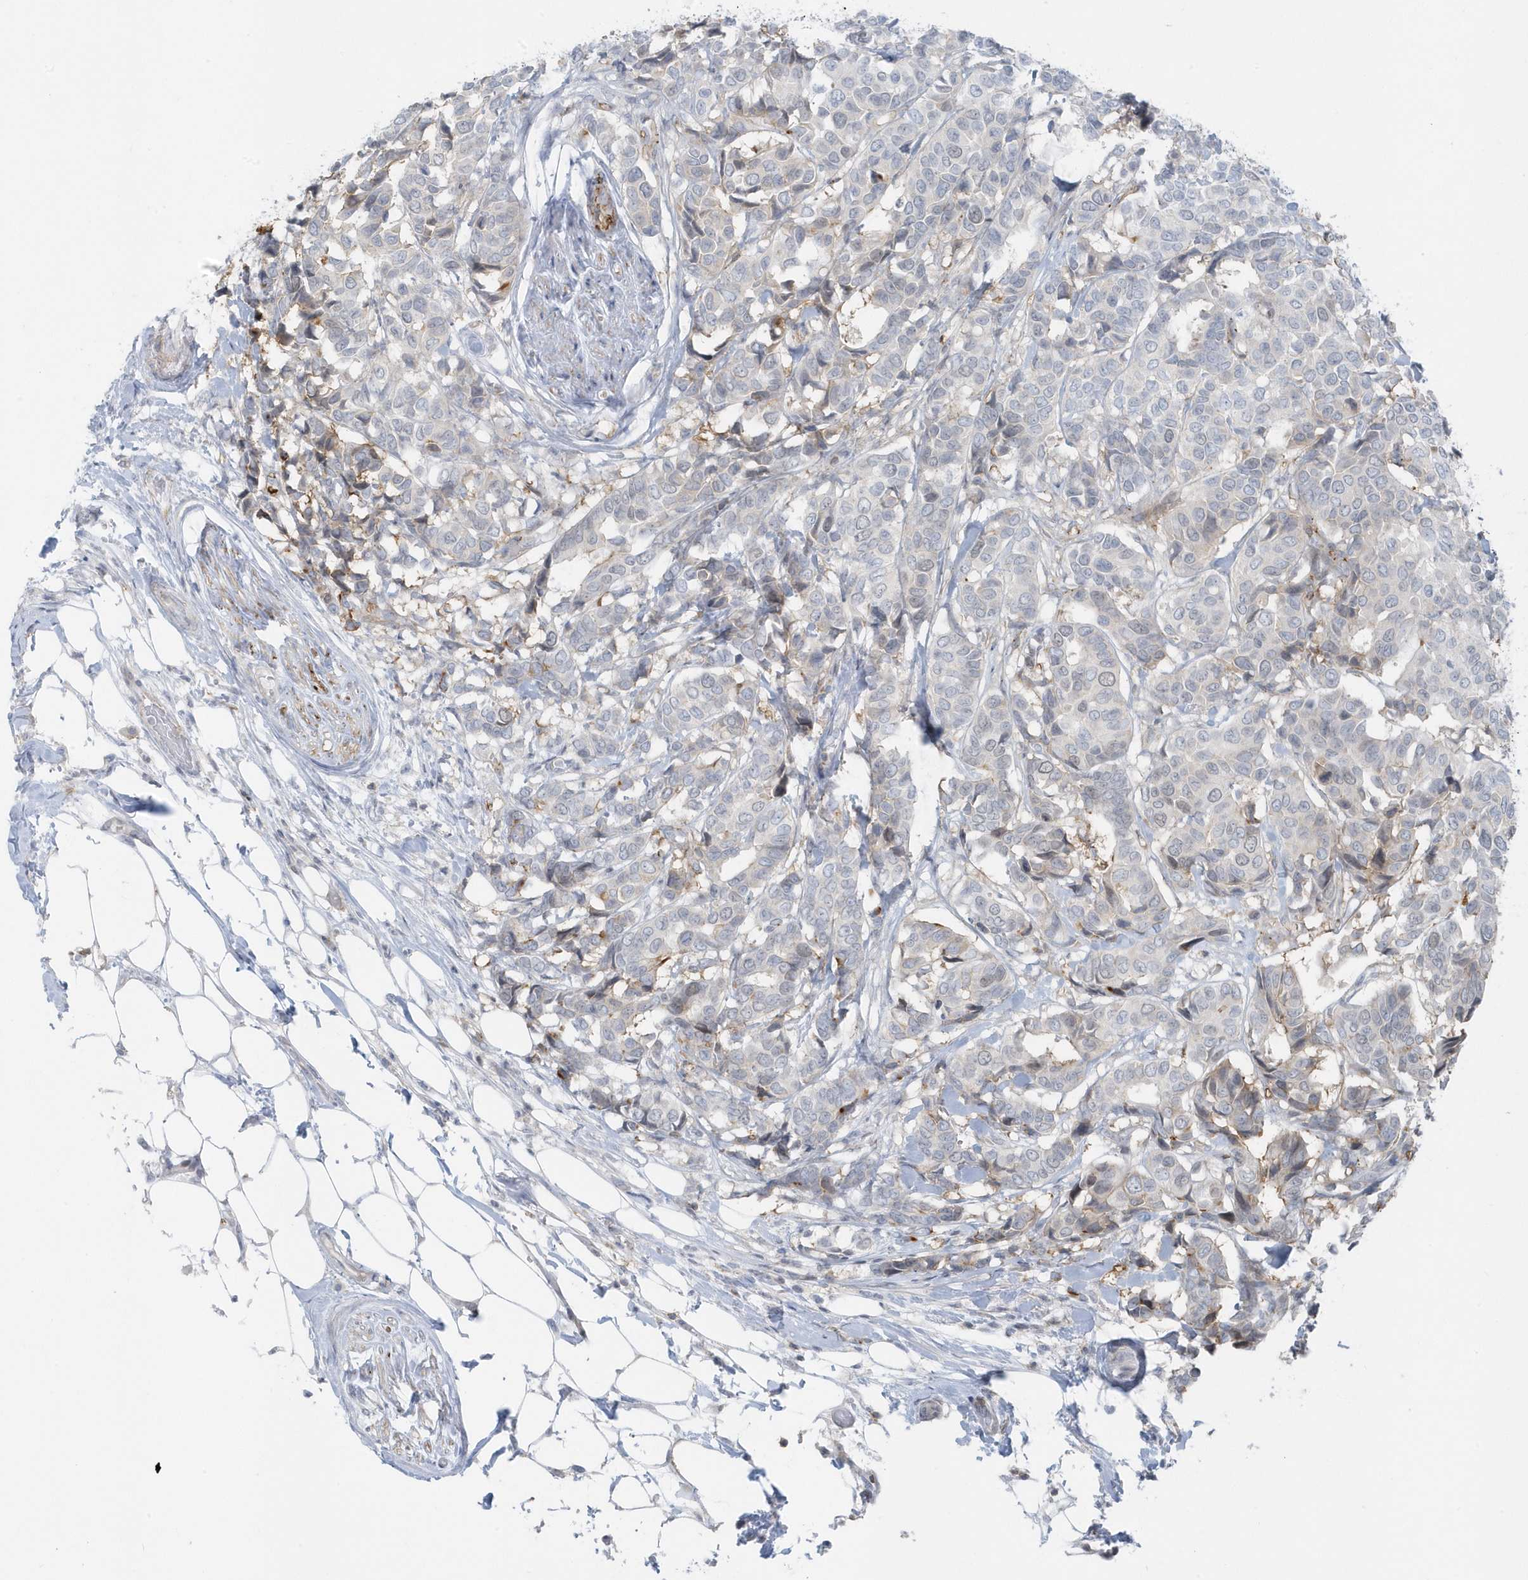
{"staining": {"intensity": "negative", "quantity": "none", "location": "none"}, "tissue": "breast cancer", "cell_type": "Tumor cells", "image_type": "cancer", "snomed": [{"axis": "morphology", "description": "Duct carcinoma"}, {"axis": "topography", "description": "Breast"}], "caption": "Immunohistochemical staining of human breast cancer (invasive ductal carcinoma) reveals no significant staining in tumor cells.", "gene": "CACNB2", "patient": {"sex": "female", "age": 87}}